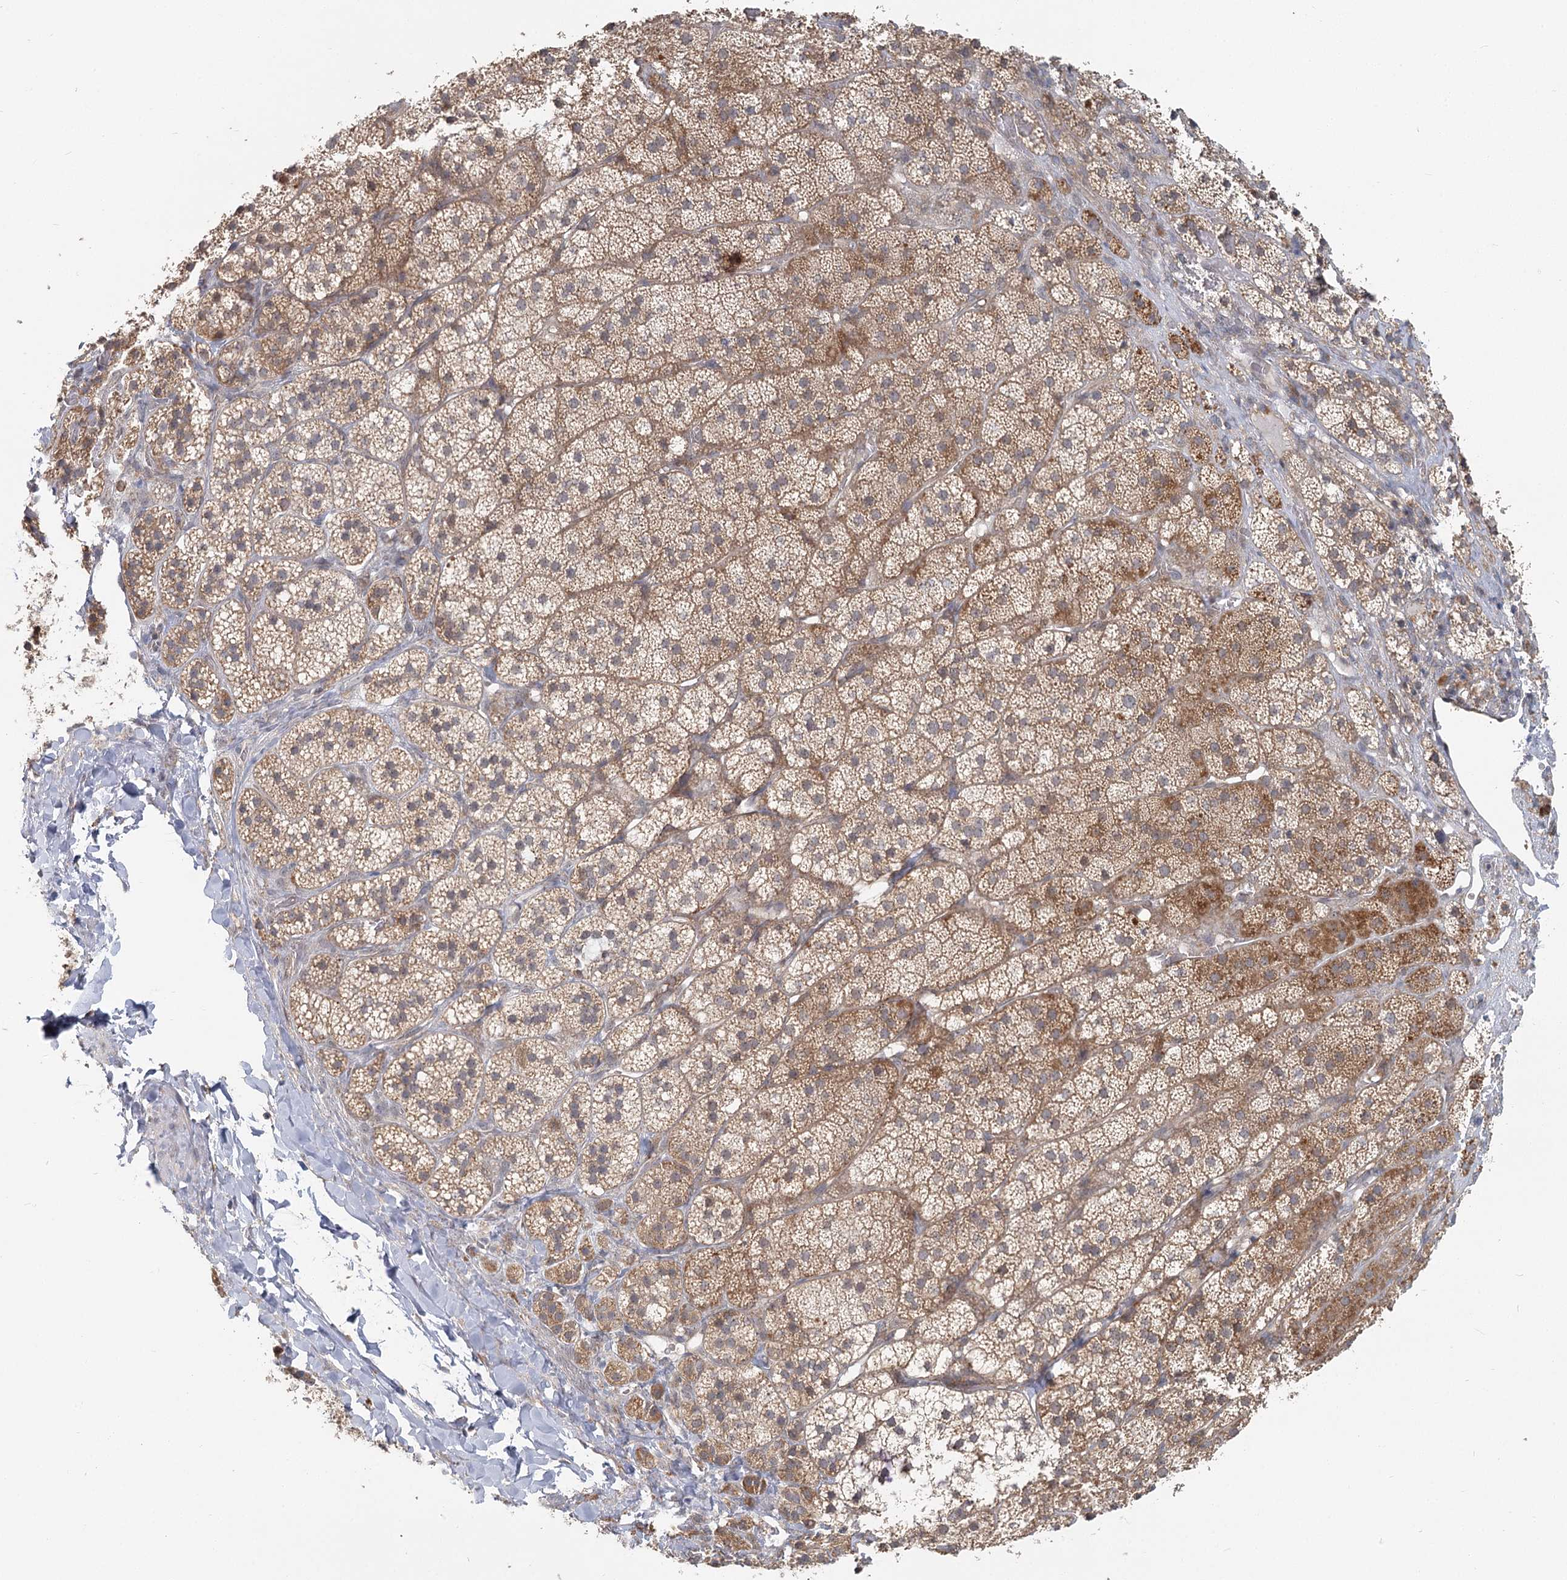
{"staining": {"intensity": "moderate", "quantity": ">75%", "location": "cytoplasmic/membranous"}, "tissue": "adrenal gland", "cell_type": "Glandular cells", "image_type": "normal", "snomed": [{"axis": "morphology", "description": "Normal tissue, NOS"}, {"axis": "topography", "description": "Adrenal gland"}], "caption": "DAB (3,3'-diaminobenzidine) immunohistochemical staining of benign human adrenal gland reveals moderate cytoplasmic/membranous protein staining in approximately >75% of glandular cells.", "gene": "THNSL1", "patient": {"sex": "female", "age": 44}}